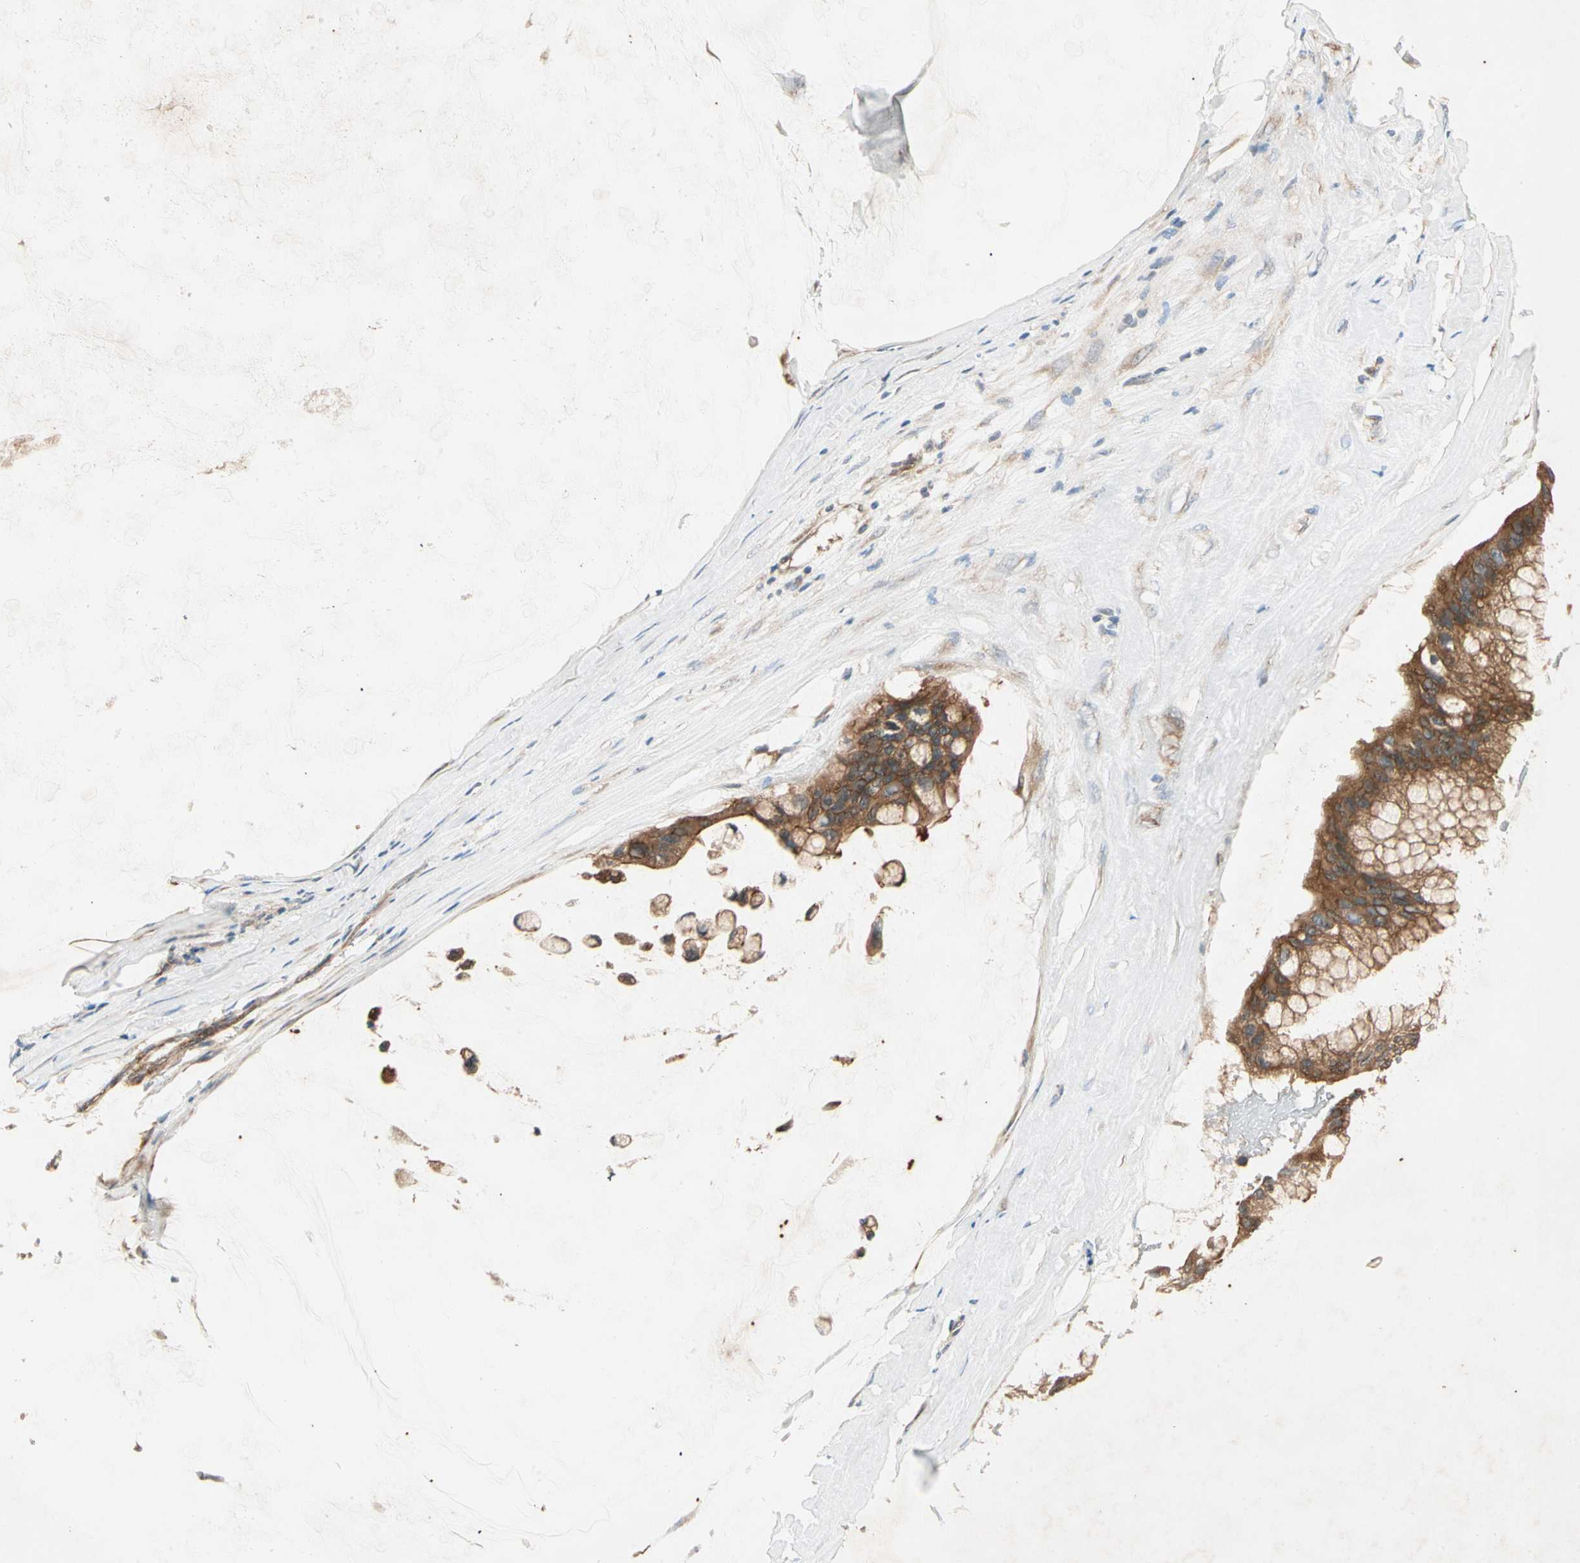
{"staining": {"intensity": "strong", "quantity": ">75%", "location": "cytoplasmic/membranous"}, "tissue": "ovarian cancer", "cell_type": "Tumor cells", "image_type": "cancer", "snomed": [{"axis": "morphology", "description": "Cystadenocarcinoma, mucinous, NOS"}, {"axis": "topography", "description": "Ovary"}], "caption": "High-power microscopy captured an immunohistochemistry (IHC) micrograph of ovarian mucinous cystadenocarcinoma, revealing strong cytoplasmic/membranous expression in about >75% of tumor cells.", "gene": "ROCK2", "patient": {"sex": "female", "age": 39}}